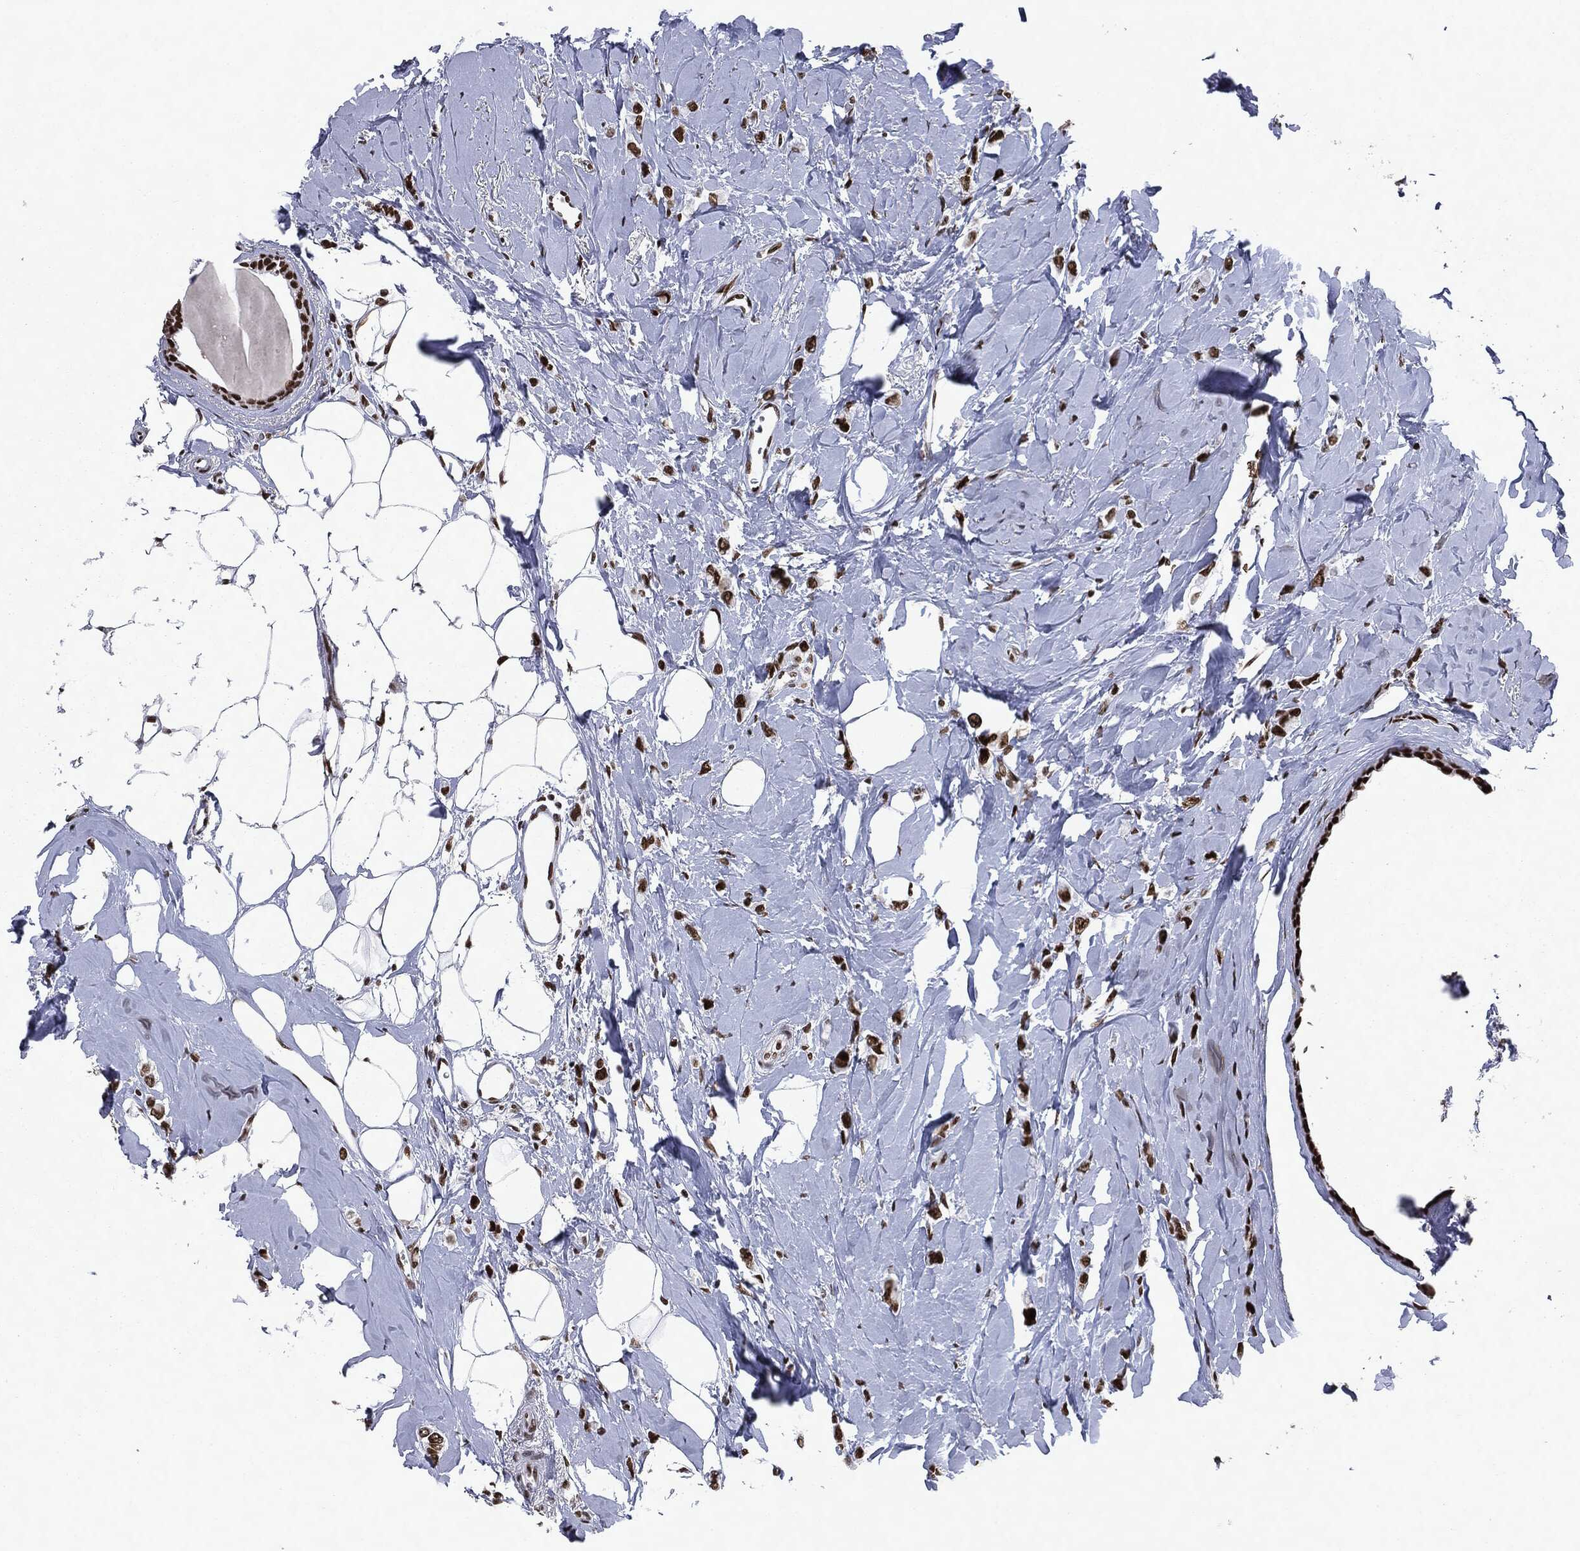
{"staining": {"intensity": "strong", "quantity": ">75%", "location": "nuclear"}, "tissue": "breast cancer", "cell_type": "Tumor cells", "image_type": "cancer", "snomed": [{"axis": "morphology", "description": "Lobular carcinoma"}, {"axis": "topography", "description": "Breast"}], "caption": "Breast lobular carcinoma stained with DAB immunohistochemistry (IHC) reveals high levels of strong nuclear positivity in approximately >75% of tumor cells.", "gene": "MSH2", "patient": {"sex": "female", "age": 66}}